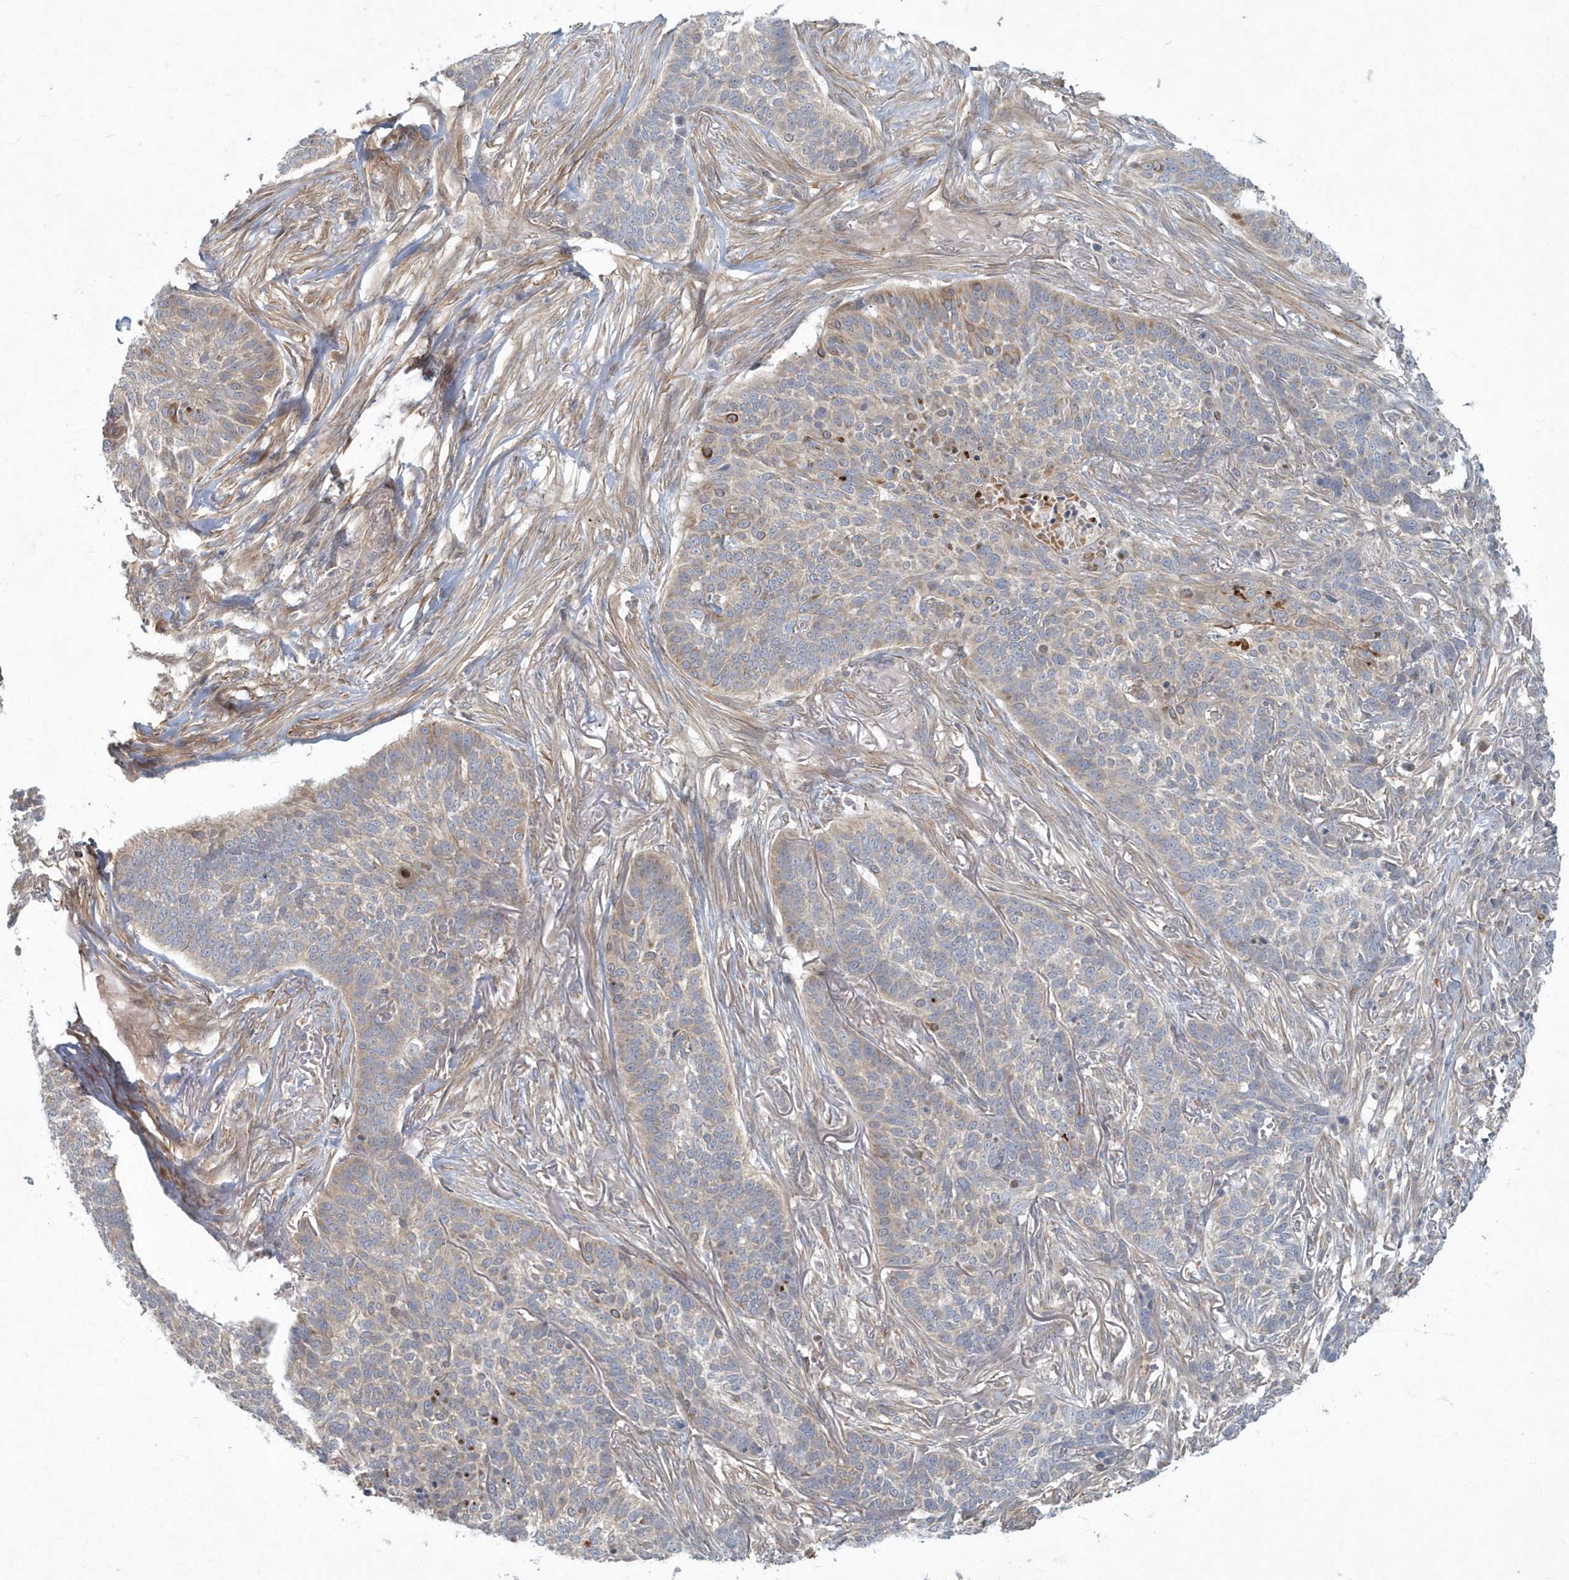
{"staining": {"intensity": "moderate", "quantity": "<25%", "location": "cytoplasmic/membranous"}, "tissue": "skin cancer", "cell_type": "Tumor cells", "image_type": "cancer", "snomed": [{"axis": "morphology", "description": "Basal cell carcinoma"}, {"axis": "topography", "description": "Skin"}], "caption": "Skin basal cell carcinoma stained with DAB IHC demonstrates low levels of moderate cytoplasmic/membranous expression in approximately <25% of tumor cells. (Brightfield microscopy of DAB IHC at high magnification).", "gene": "ARHGEF38", "patient": {"sex": "male", "age": 85}}